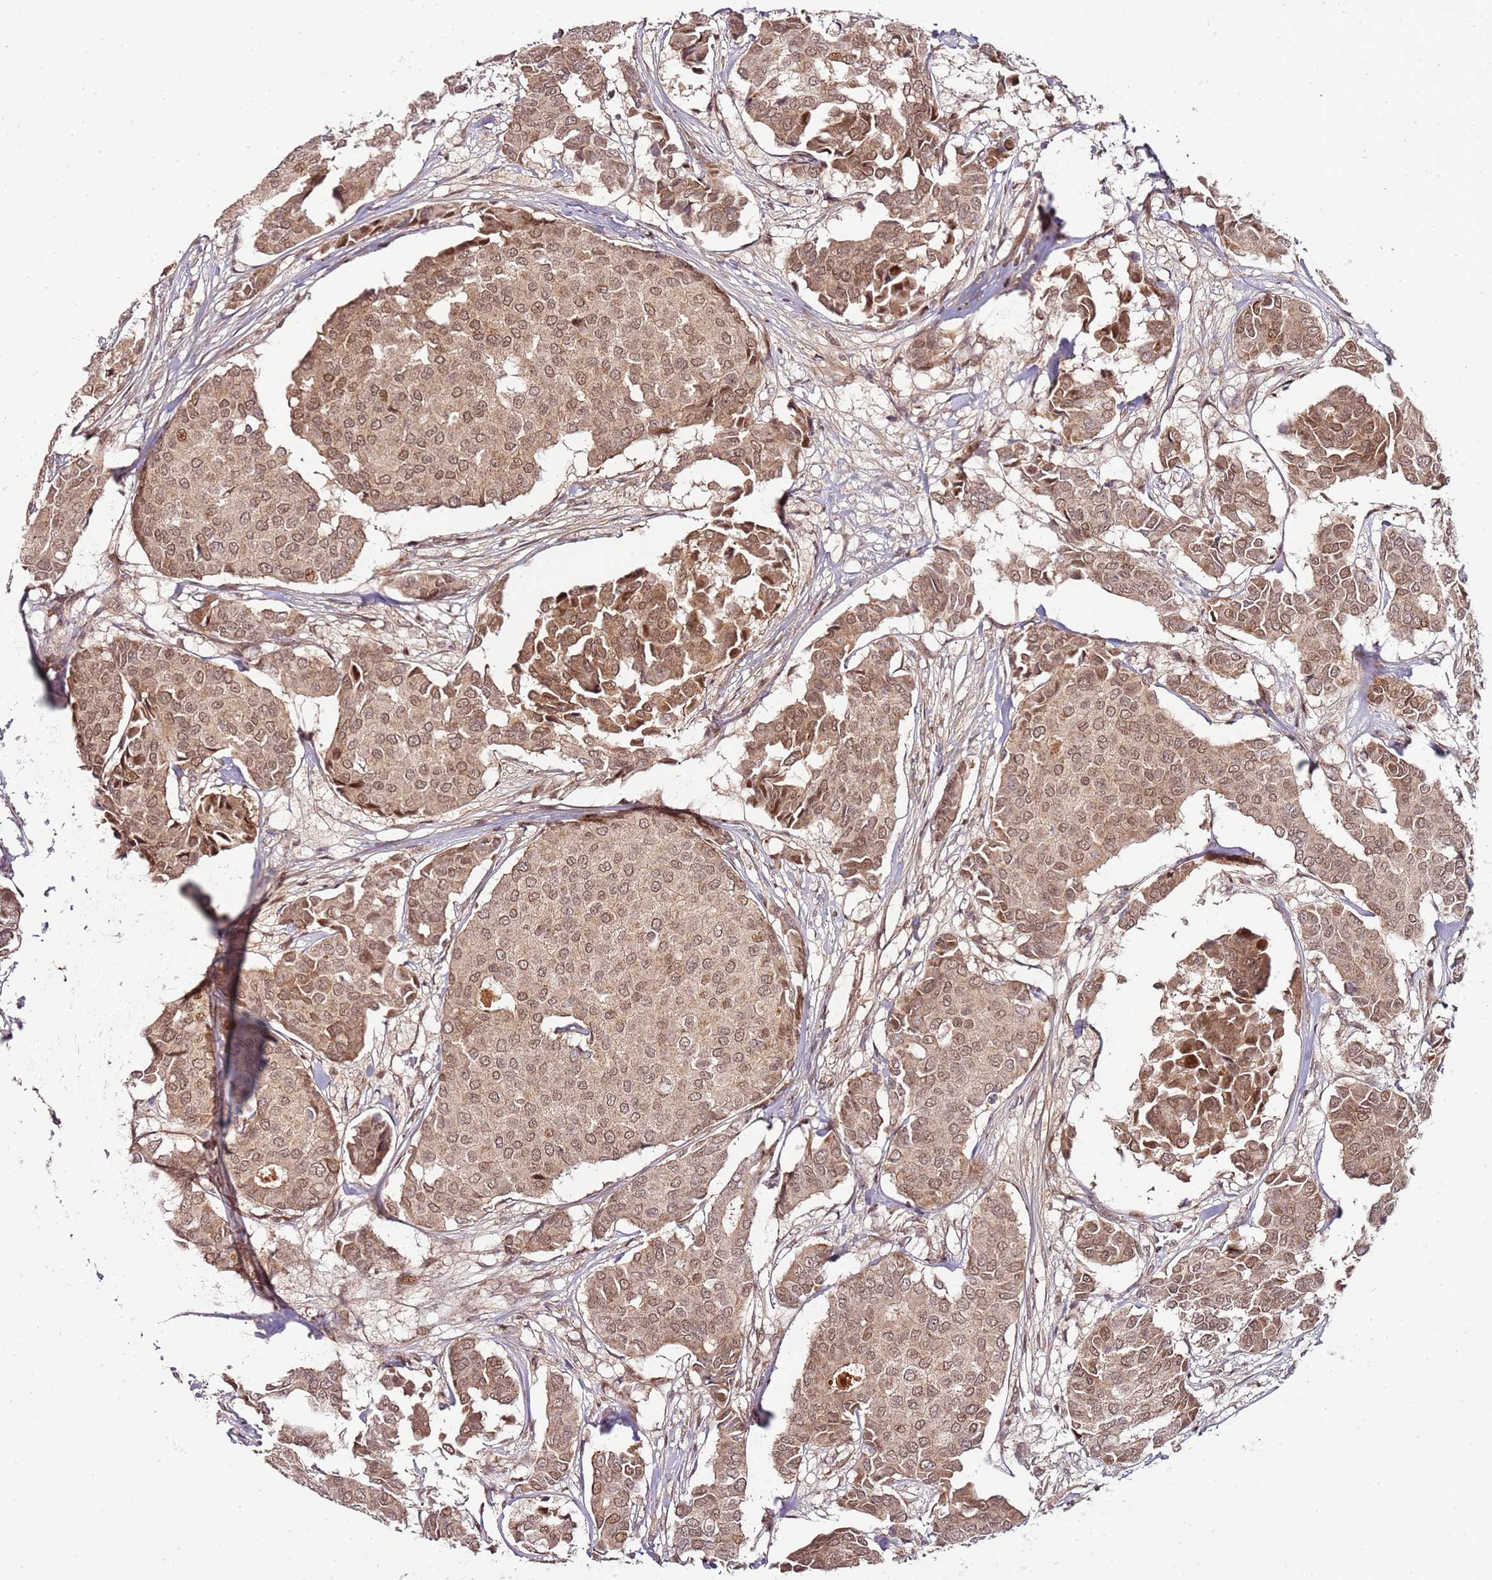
{"staining": {"intensity": "moderate", "quantity": ">75%", "location": "cytoplasmic/membranous,nuclear"}, "tissue": "breast cancer", "cell_type": "Tumor cells", "image_type": "cancer", "snomed": [{"axis": "morphology", "description": "Duct carcinoma"}, {"axis": "topography", "description": "Breast"}], "caption": "Immunohistochemistry histopathology image of neoplastic tissue: human breast cancer stained using immunohistochemistry reveals medium levels of moderate protein expression localized specifically in the cytoplasmic/membranous and nuclear of tumor cells, appearing as a cytoplasmic/membranous and nuclear brown color.", "gene": "EDC3", "patient": {"sex": "female", "age": 75}}